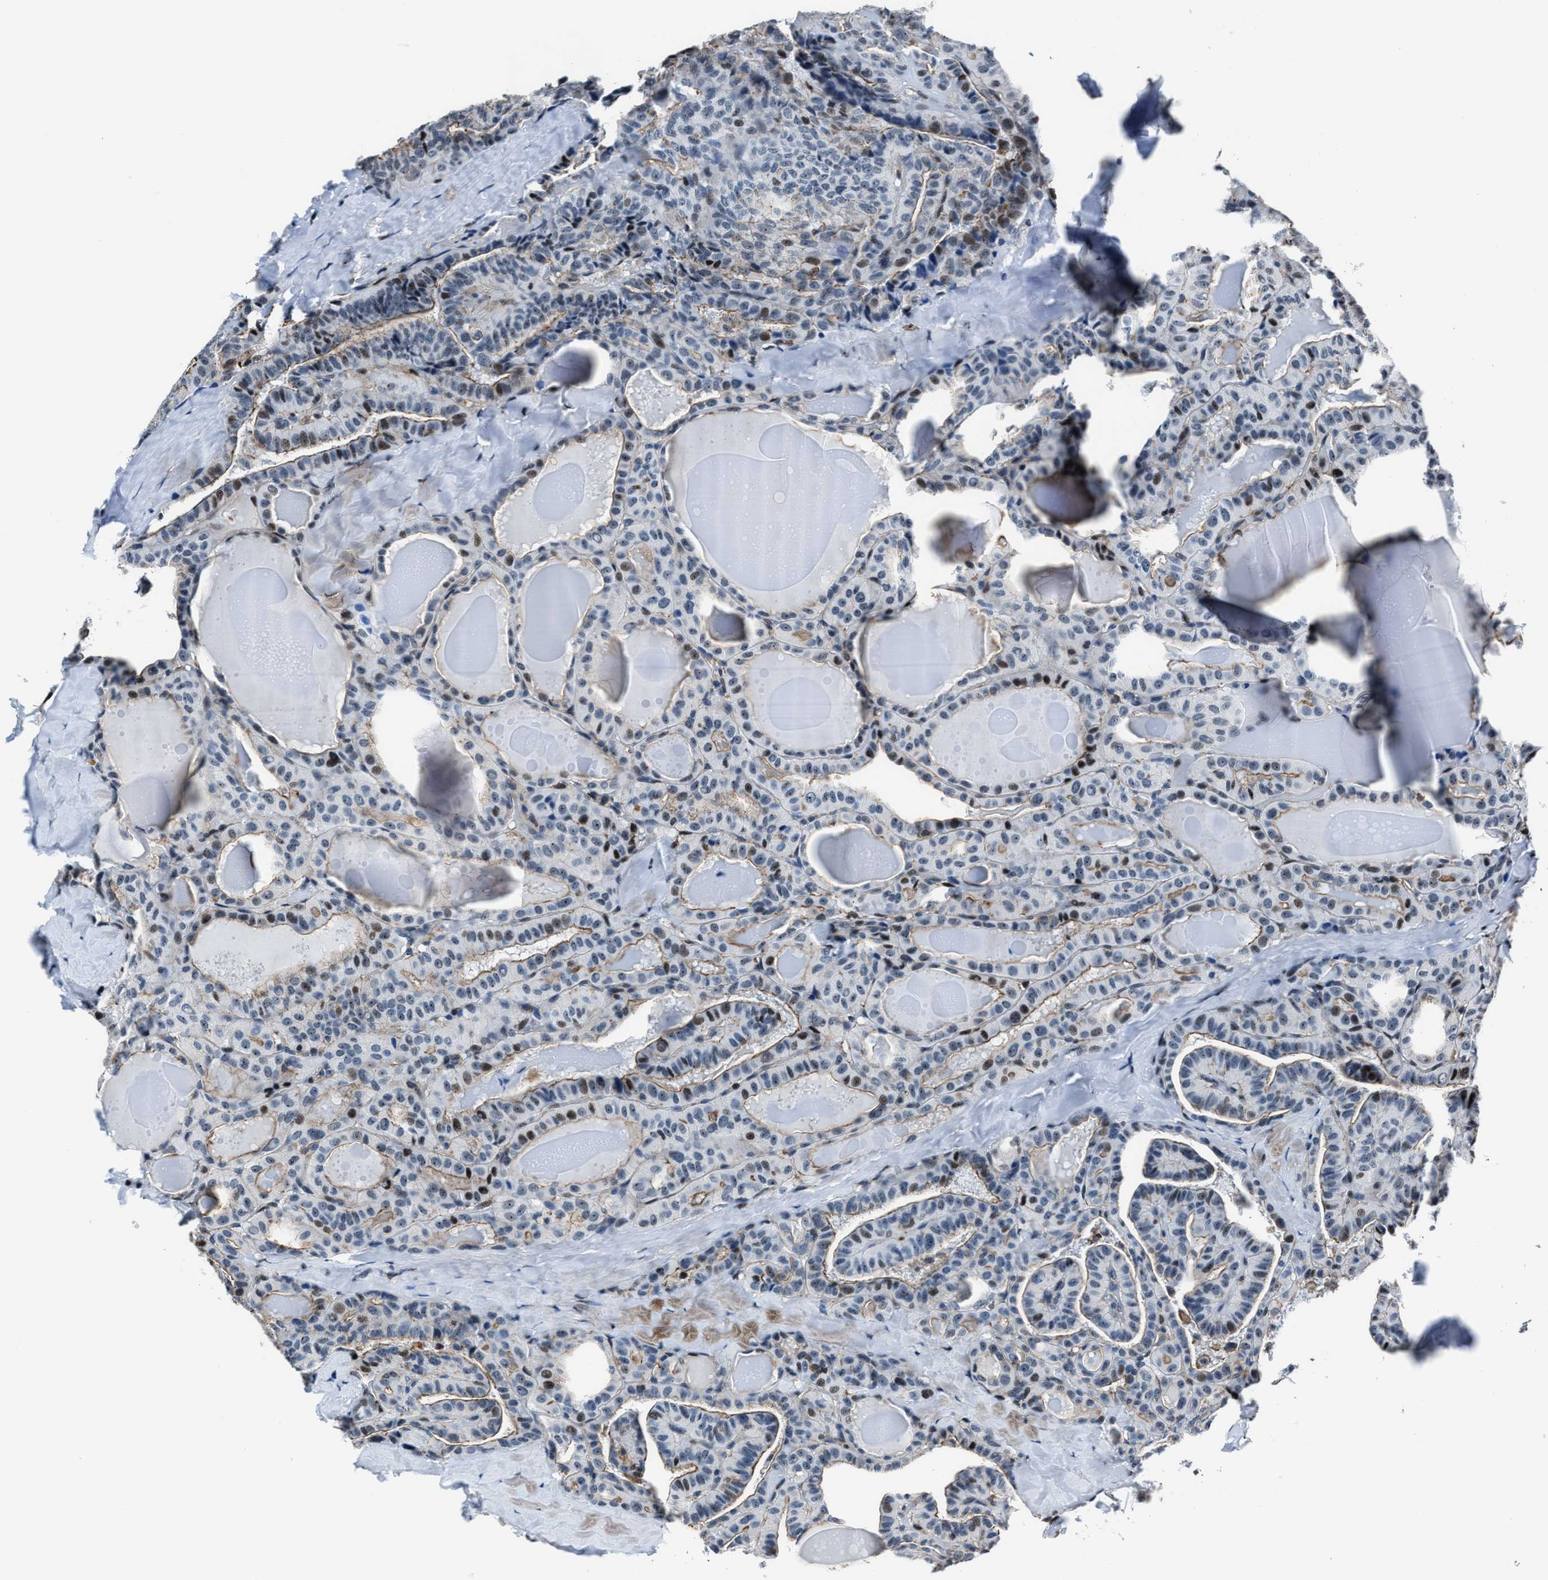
{"staining": {"intensity": "moderate", "quantity": "<25%", "location": "nuclear"}, "tissue": "thyroid cancer", "cell_type": "Tumor cells", "image_type": "cancer", "snomed": [{"axis": "morphology", "description": "Papillary adenocarcinoma, NOS"}, {"axis": "topography", "description": "Thyroid gland"}], "caption": "DAB (3,3'-diaminobenzidine) immunohistochemical staining of thyroid papillary adenocarcinoma reveals moderate nuclear protein expression in approximately <25% of tumor cells.", "gene": "PPIE", "patient": {"sex": "male", "age": 77}}